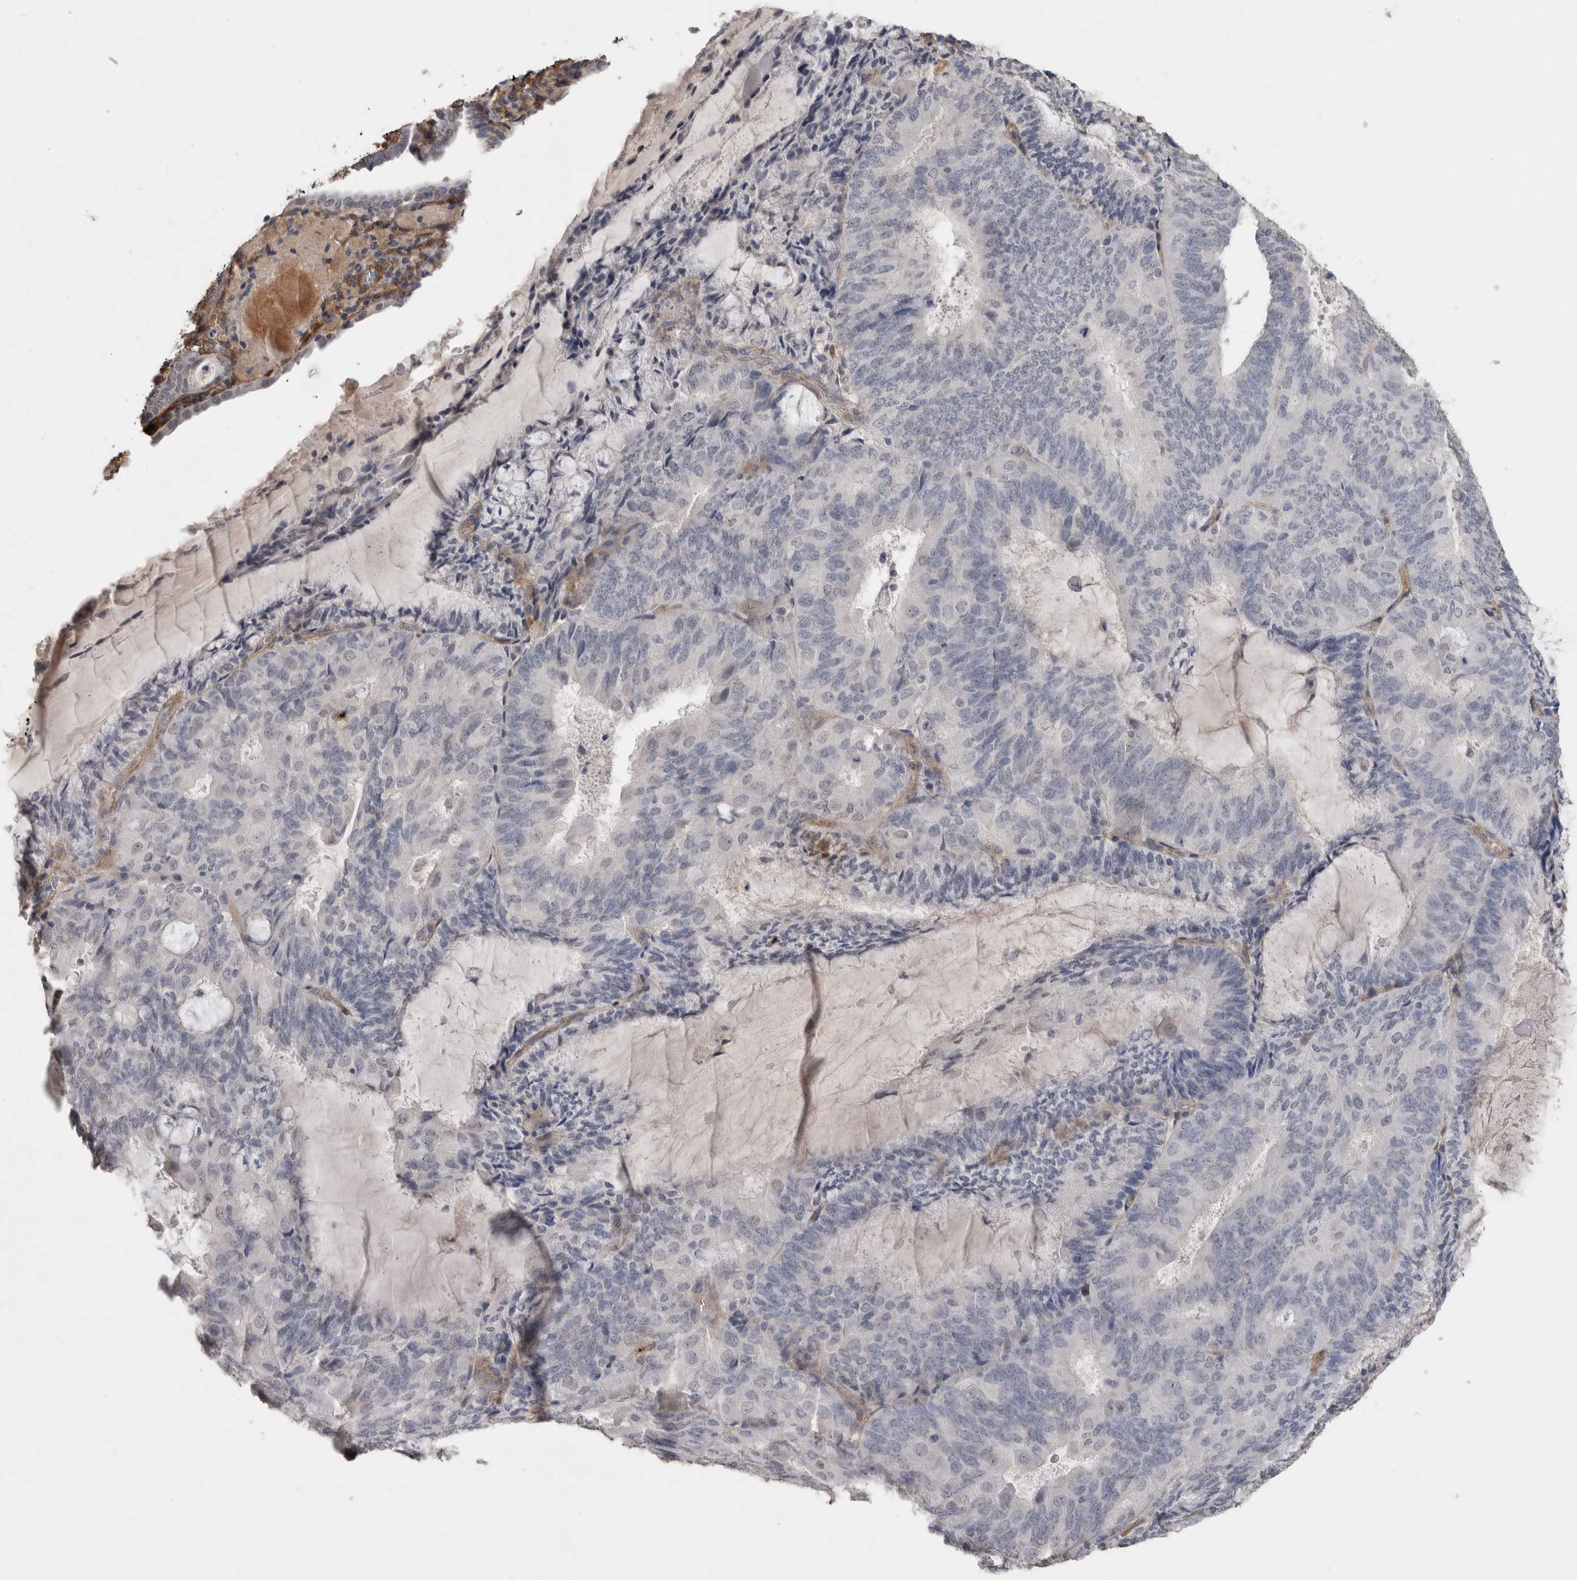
{"staining": {"intensity": "negative", "quantity": "none", "location": "none"}, "tissue": "endometrial cancer", "cell_type": "Tumor cells", "image_type": "cancer", "snomed": [{"axis": "morphology", "description": "Adenocarcinoma, NOS"}, {"axis": "topography", "description": "Endometrium"}], "caption": "A histopathology image of endometrial adenocarcinoma stained for a protein displays no brown staining in tumor cells. (IHC, brightfield microscopy, high magnification).", "gene": "RECK", "patient": {"sex": "female", "age": 81}}